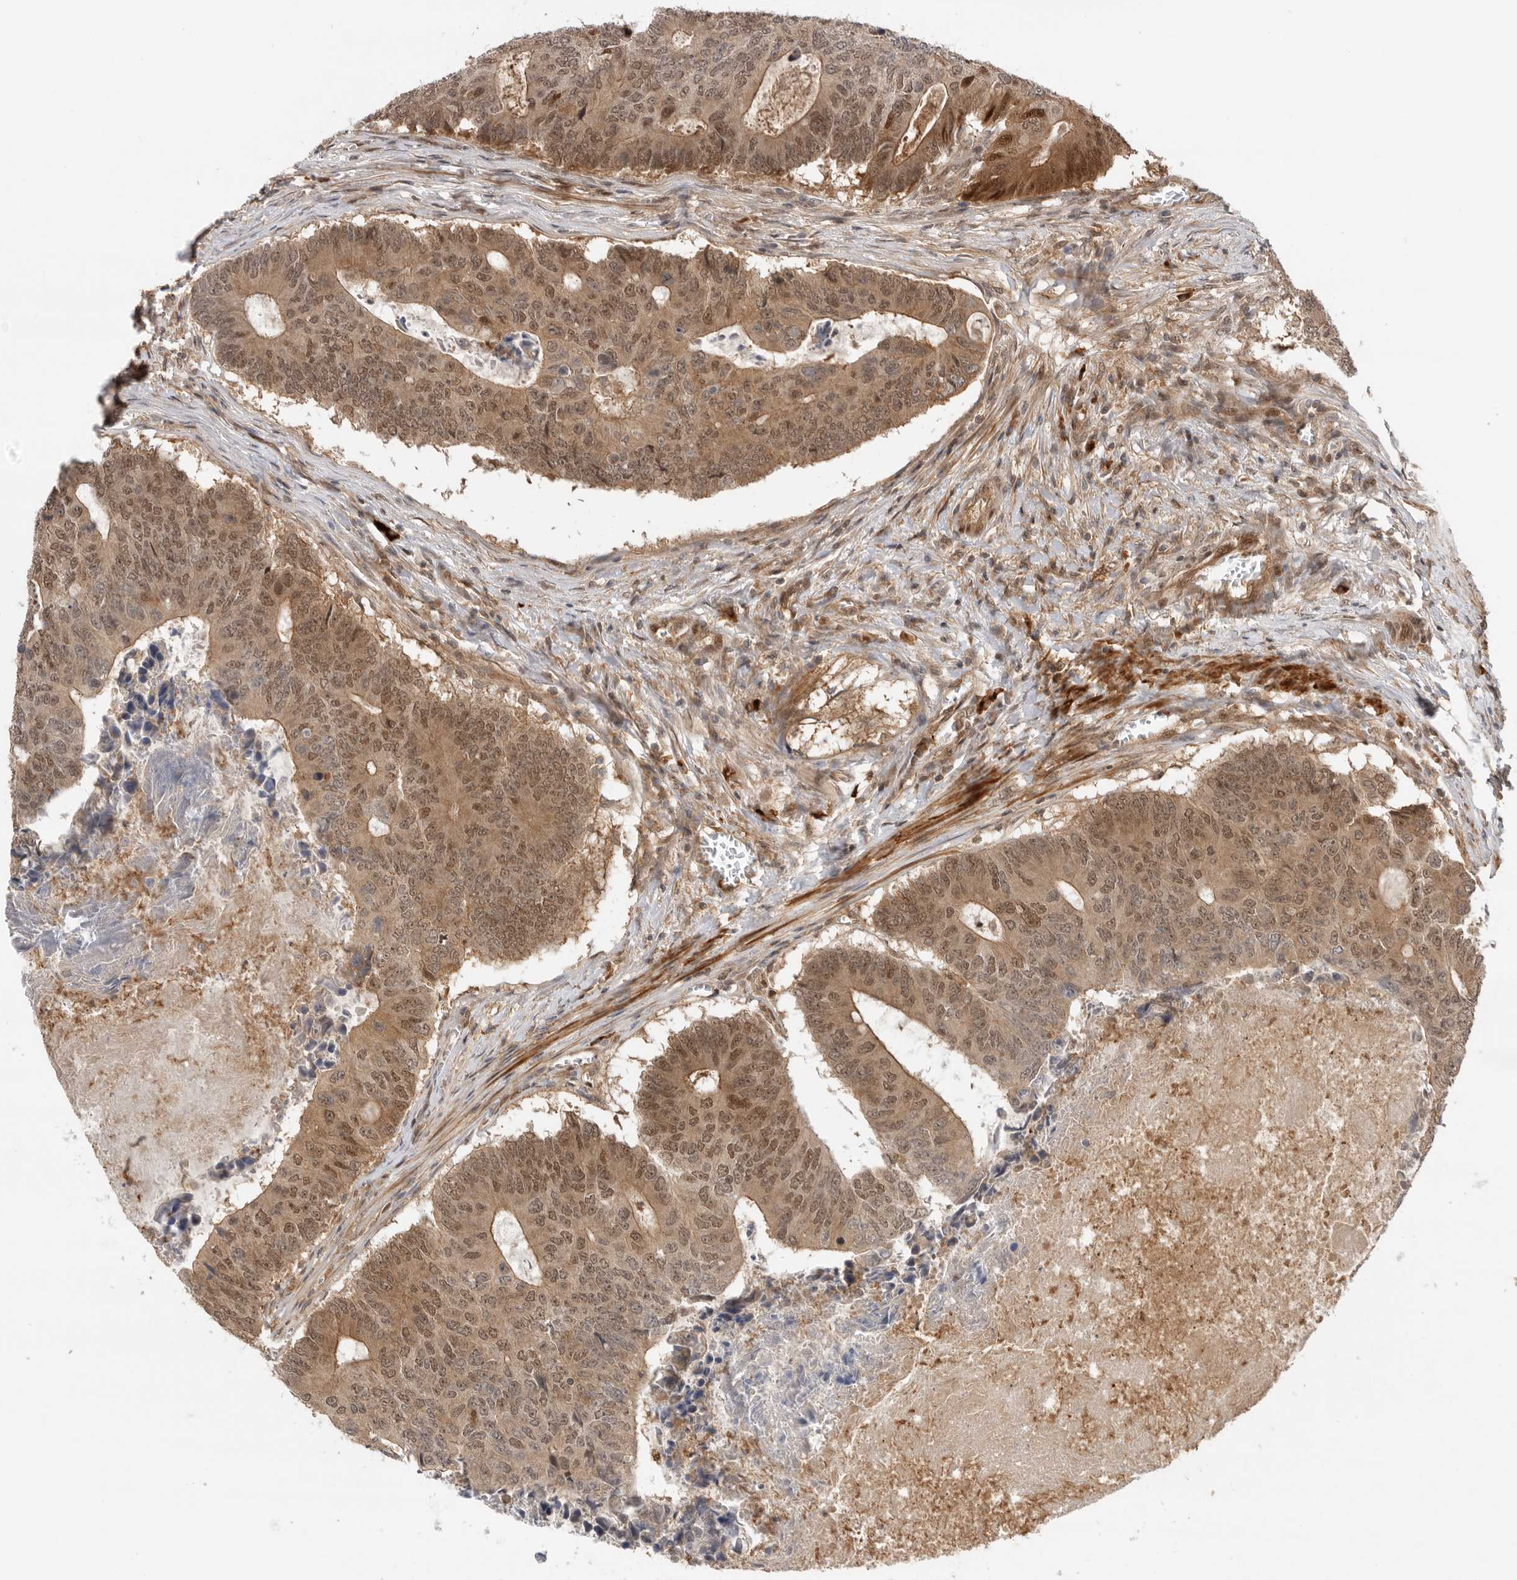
{"staining": {"intensity": "moderate", "quantity": ">75%", "location": "cytoplasmic/membranous,nuclear"}, "tissue": "colorectal cancer", "cell_type": "Tumor cells", "image_type": "cancer", "snomed": [{"axis": "morphology", "description": "Adenocarcinoma, NOS"}, {"axis": "topography", "description": "Colon"}], "caption": "Protein expression analysis of colorectal cancer (adenocarcinoma) reveals moderate cytoplasmic/membranous and nuclear positivity in approximately >75% of tumor cells.", "gene": "DCAF8", "patient": {"sex": "male", "age": 87}}